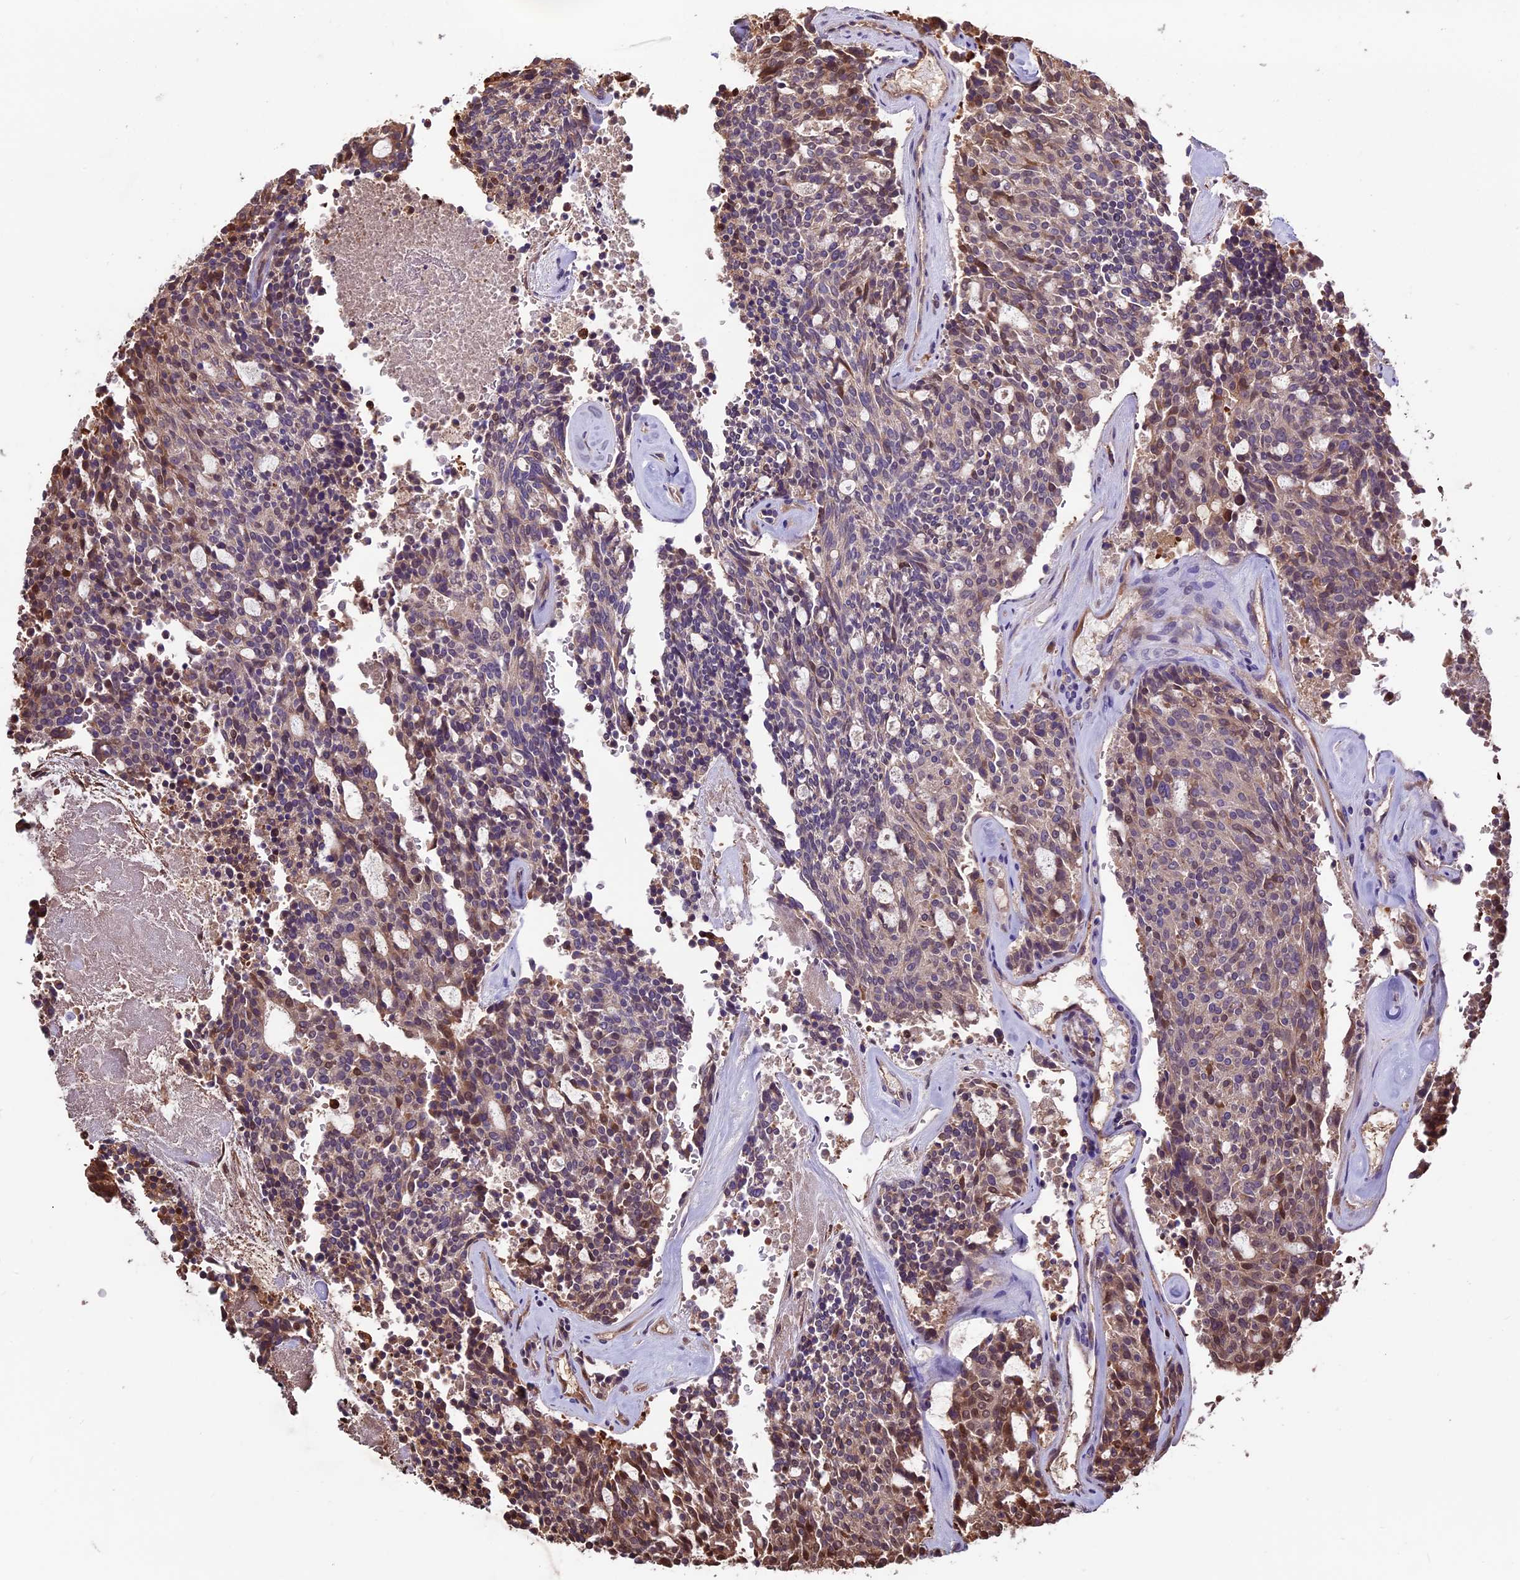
{"staining": {"intensity": "moderate", "quantity": "25%-75%", "location": "cytoplasmic/membranous,nuclear"}, "tissue": "carcinoid", "cell_type": "Tumor cells", "image_type": "cancer", "snomed": [{"axis": "morphology", "description": "Carcinoid, malignant, NOS"}, {"axis": "topography", "description": "Pancreas"}], "caption": "This is a photomicrograph of immunohistochemistry (IHC) staining of carcinoid (malignant), which shows moderate positivity in the cytoplasmic/membranous and nuclear of tumor cells.", "gene": "VWA3A", "patient": {"sex": "female", "age": 54}}